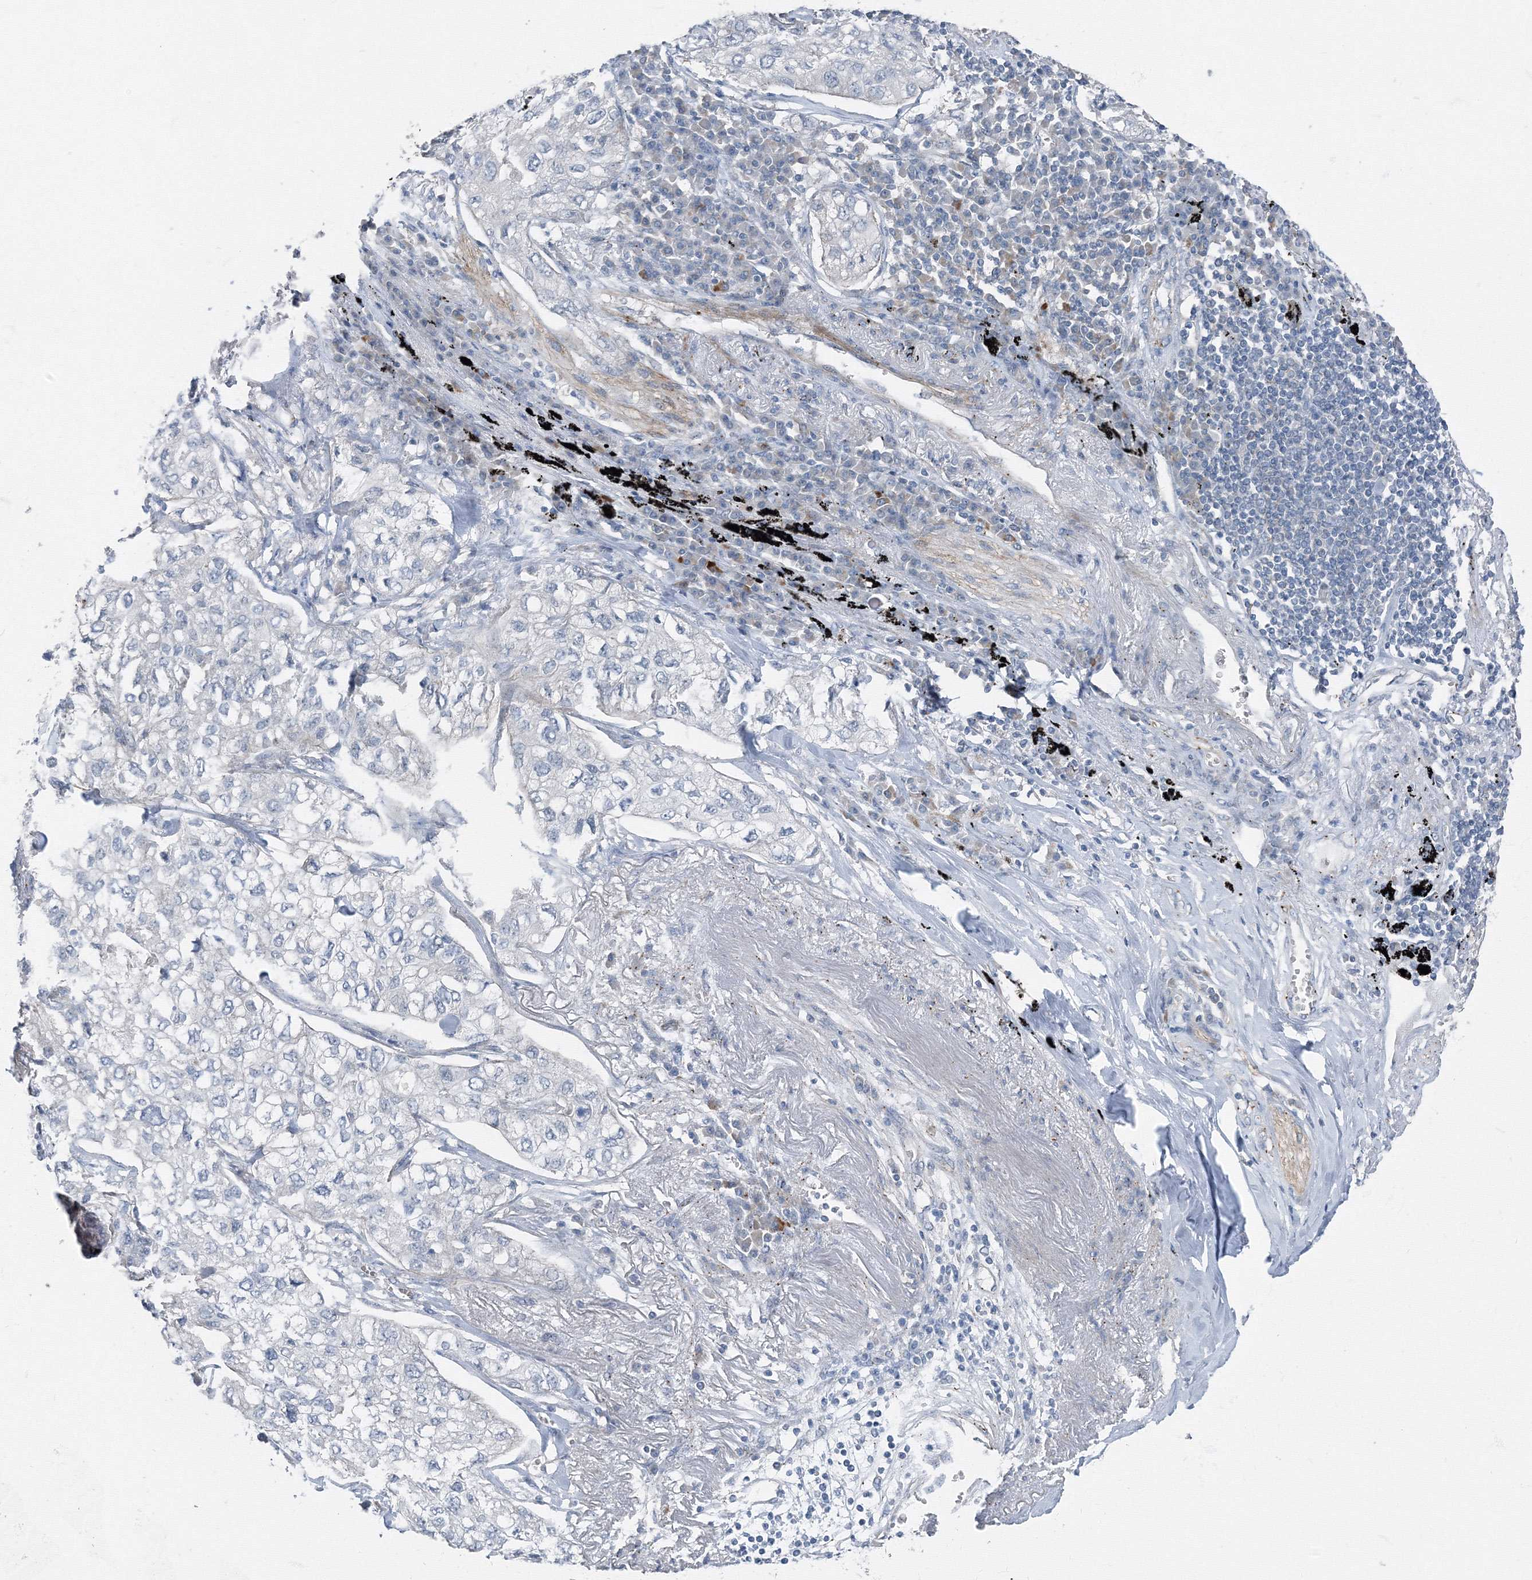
{"staining": {"intensity": "negative", "quantity": "none", "location": "none"}, "tissue": "lung cancer", "cell_type": "Tumor cells", "image_type": "cancer", "snomed": [{"axis": "morphology", "description": "Adenocarcinoma, NOS"}, {"axis": "topography", "description": "Lung"}], "caption": "Photomicrograph shows no protein positivity in tumor cells of adenocarcinoma (lung) tissue. (Stains: DAB (3,3'-diaminobenzidine) IHC with hematoxylin counter stain, Microscopy: brightfield microscopy at high magnification).", "gene": "AASDH", "patient": {"sex": "male", "age": 65}}